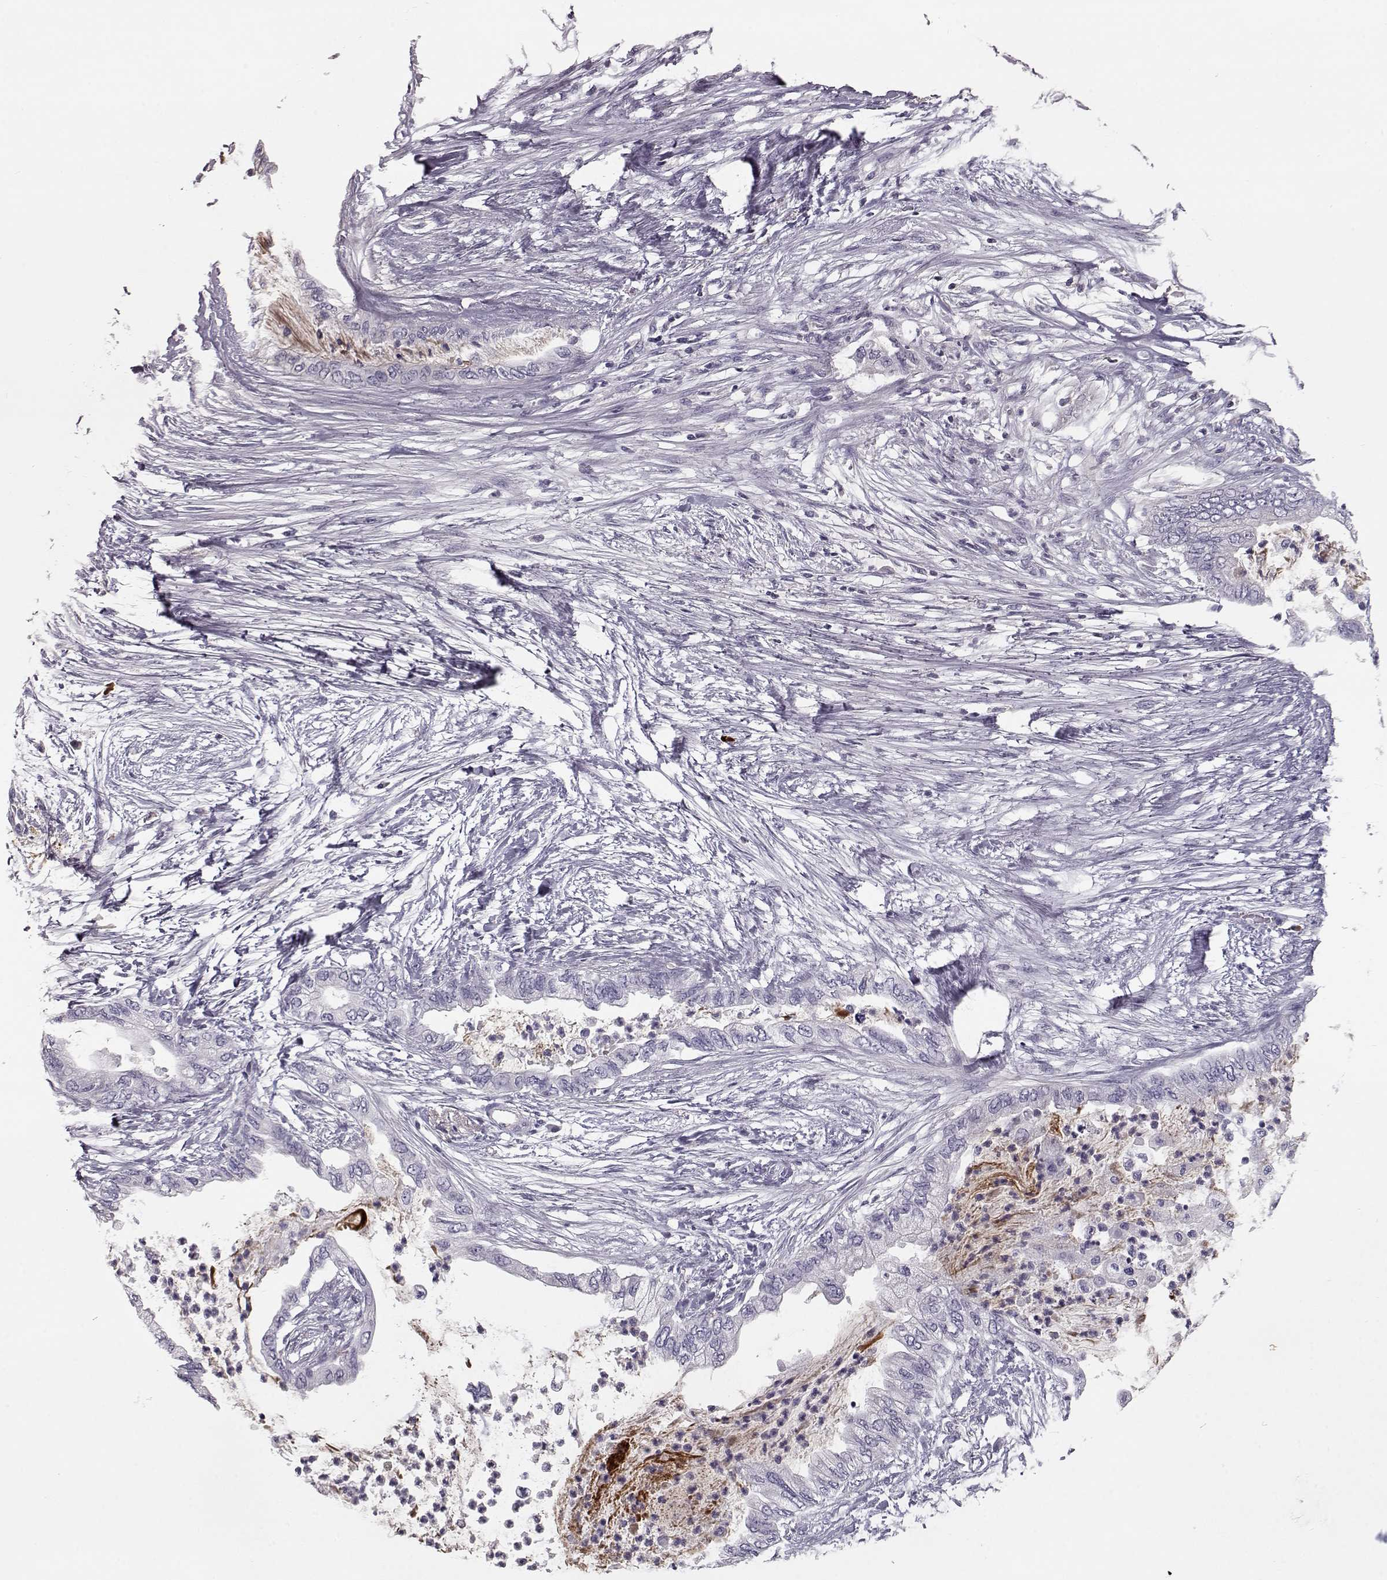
{"staining": {"intensity": "negative", "quantity": "none", "location": "none"}, "tissue": "pancreatic cancer", "cell_type": "Tumor cells", "image_type": "cancer", "snomed": [{"axis": "morphology", "description": "Normal tissue, NOS"}, {"axis": "morphology", "description": "Adenocarcinoma, NOS"}, {"axis": "topography", "description": "Pancreas"}, {"axis": "topography", "description": "Duodenum"}], "caption": "This is a micrograph of immunohistochemistry (IHC) staining of pancreatic cancer (adenocarcinoma), which shows no staining in tumor cells.", "gene": "CCL19", "patient": {"sex": "female", "age": 60}}